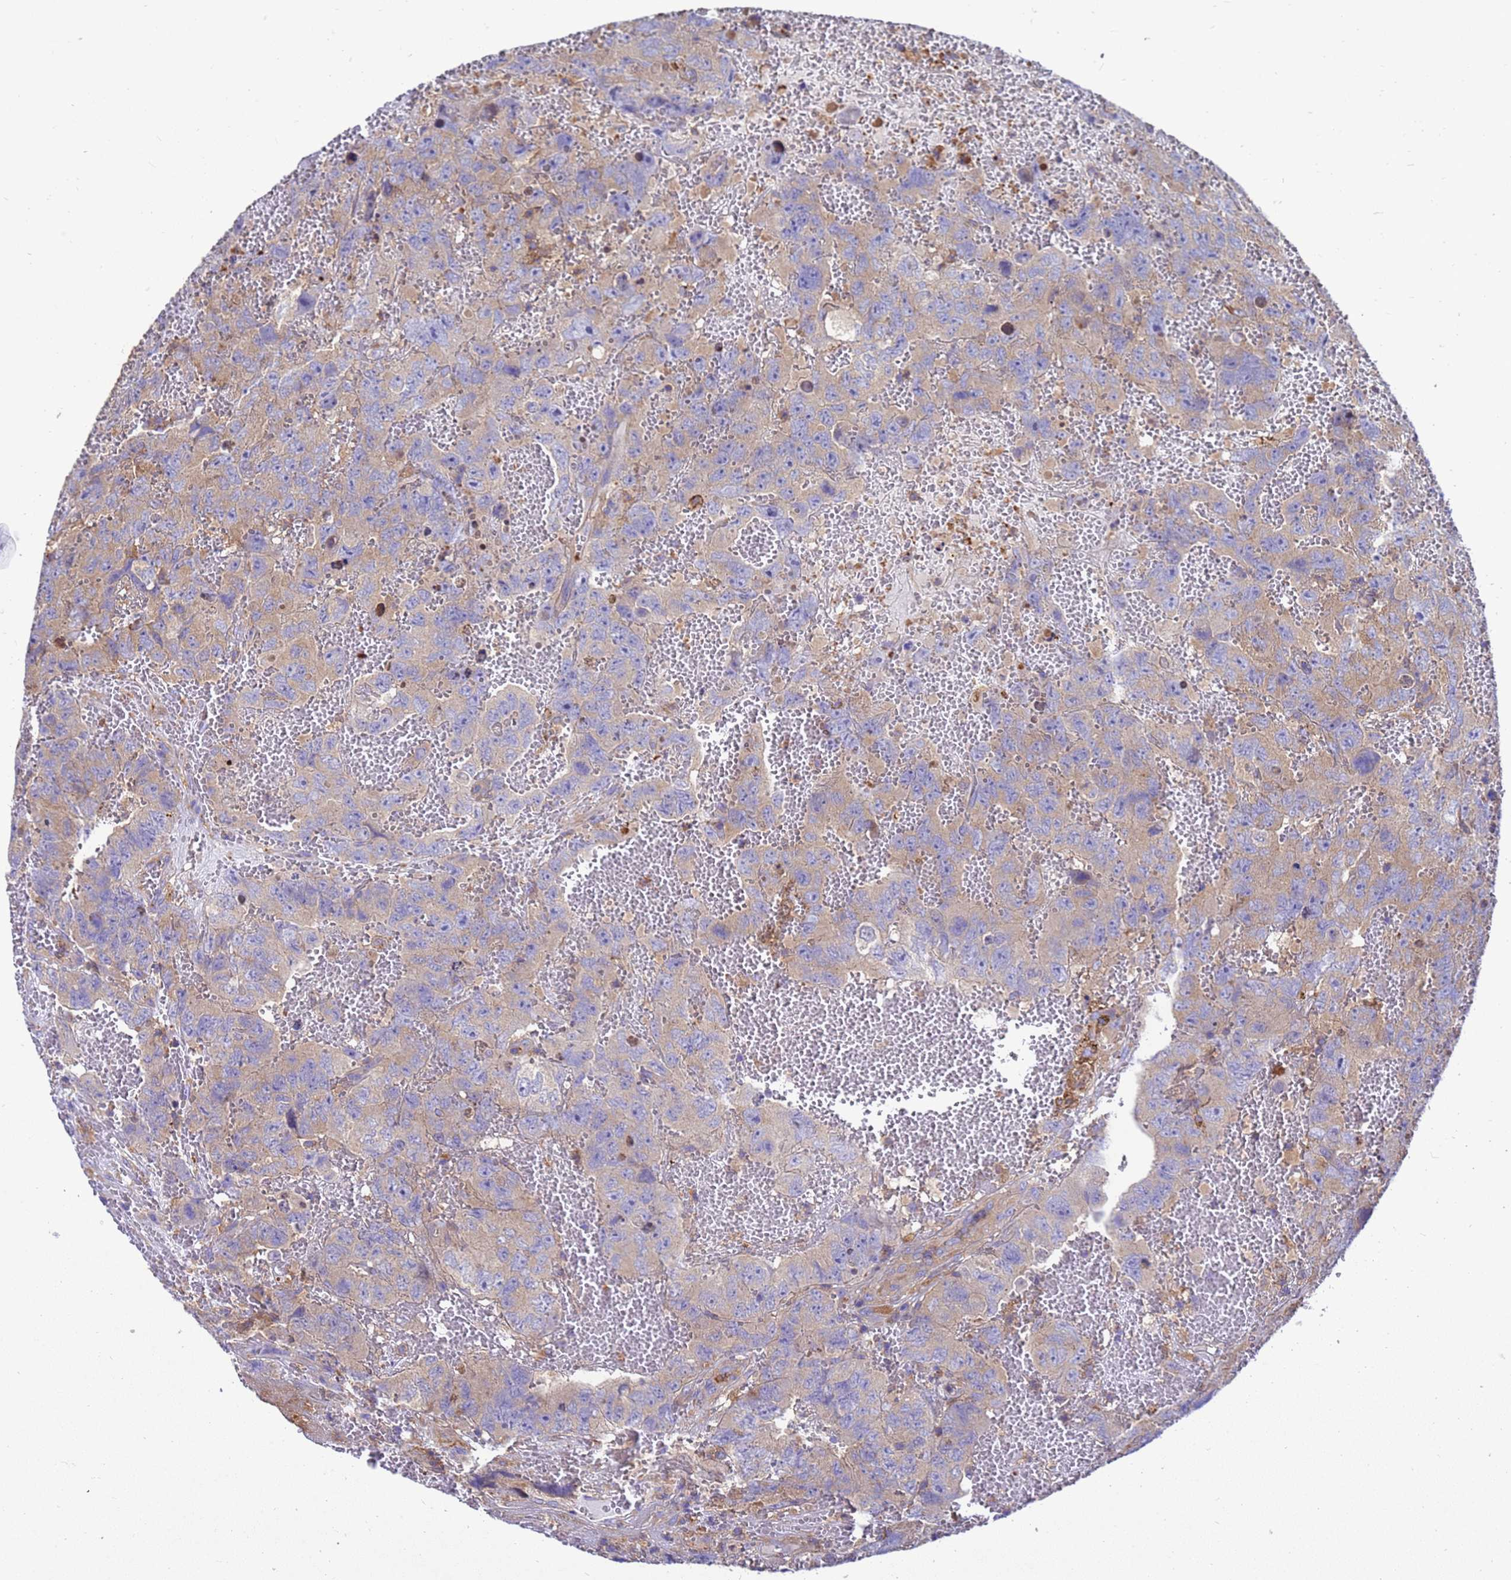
{"staining": {"intensity": "weak", "quantity": "<25%", "location": "cytoplasmic/membranous"}, "tissue": "testis cancer", "cell_type": "Tumor cells", "image_type": "cancer", "snomed": [{"axis": "morphology", "description": "Carcinoma, Embryonal, NOS"}, {"axis": "topography", "description": "Testis"}], "caption": "Immunohistochemistry micrograph of human testis embryonal carcinoma stained for a protein (brown), which reveals no positivity in tumor cells.", "gene": "ZNF235", "patient": {"sex": "male", "age": 45}}